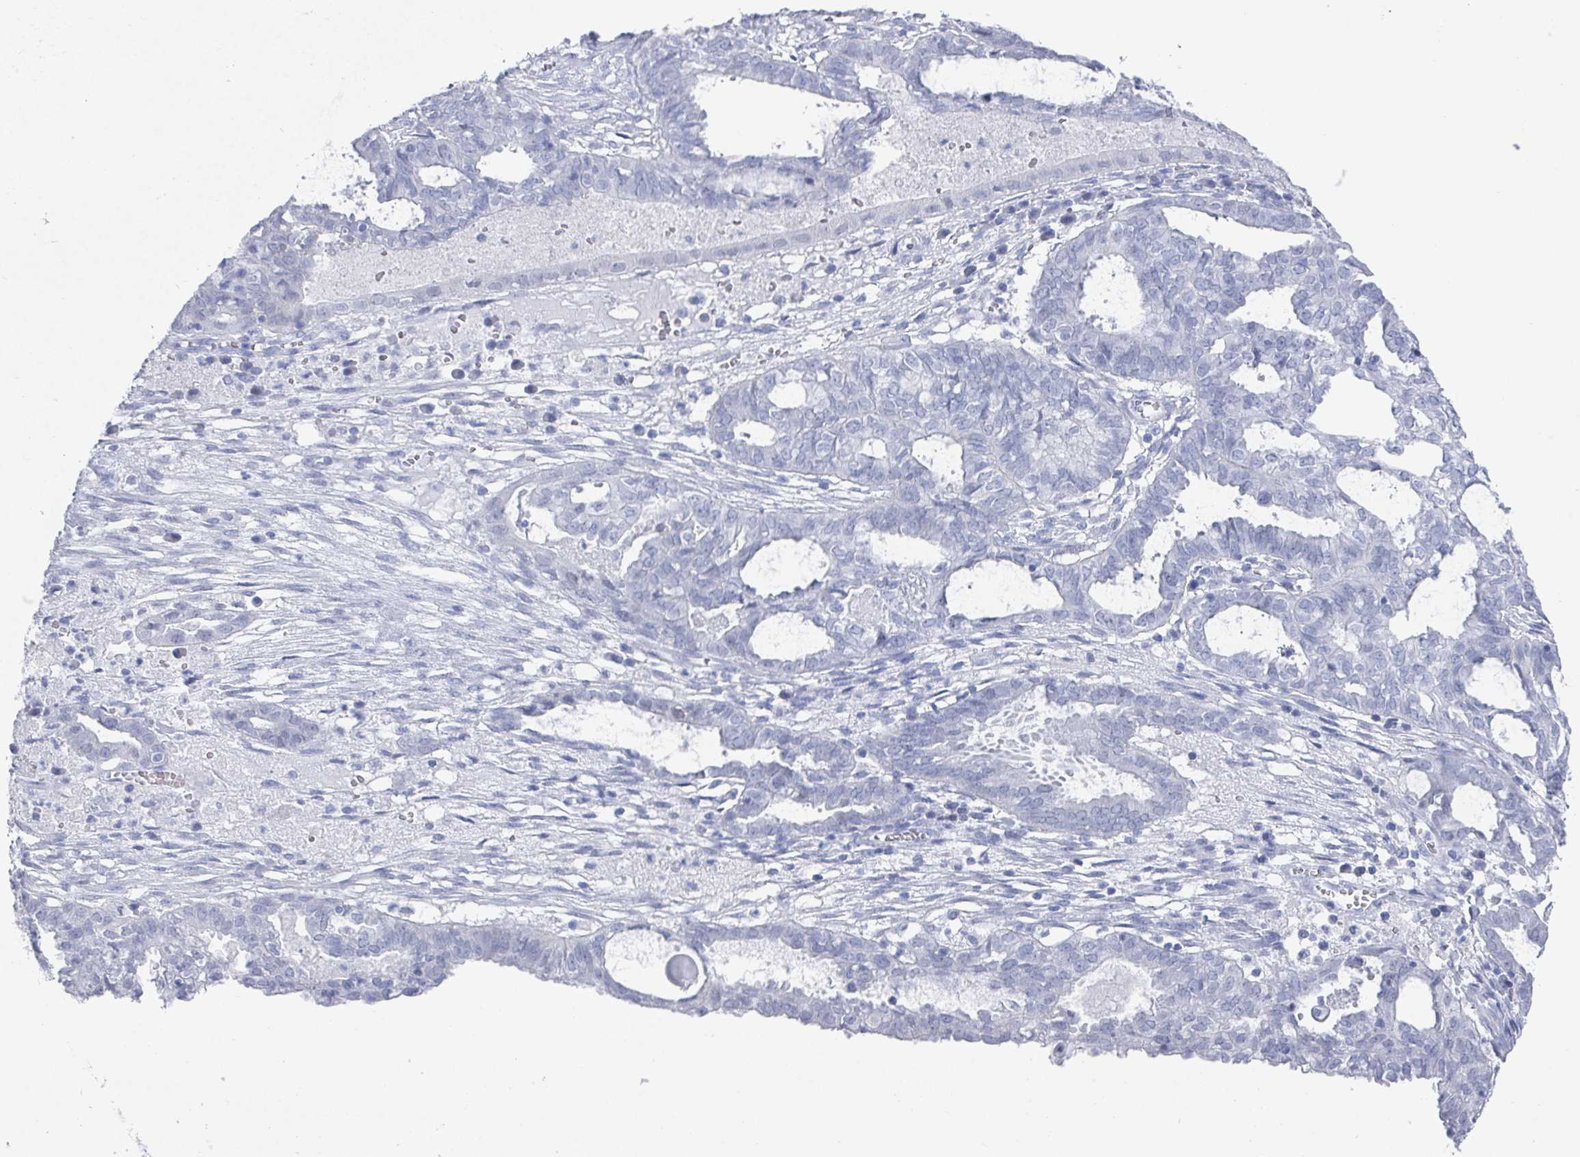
{"staining": {"intensity": "negative", "quantity": "none", "location": "none"}, "tissue": "ovarian cancer", "cell_type": "Tumor cells", "image_type": "cancer", "snomed": [{"axis": "morphology", "description": "Carcinoma, endometroid"}, {"axis": "topography", "description": "Ovary"}], "caption": "A micrograph of ovarian cancer stained for a protein exhibits no brown staining in tumor cells.", "gene": "CAMKV", "patient": {"sex": "female", "age": 64}}